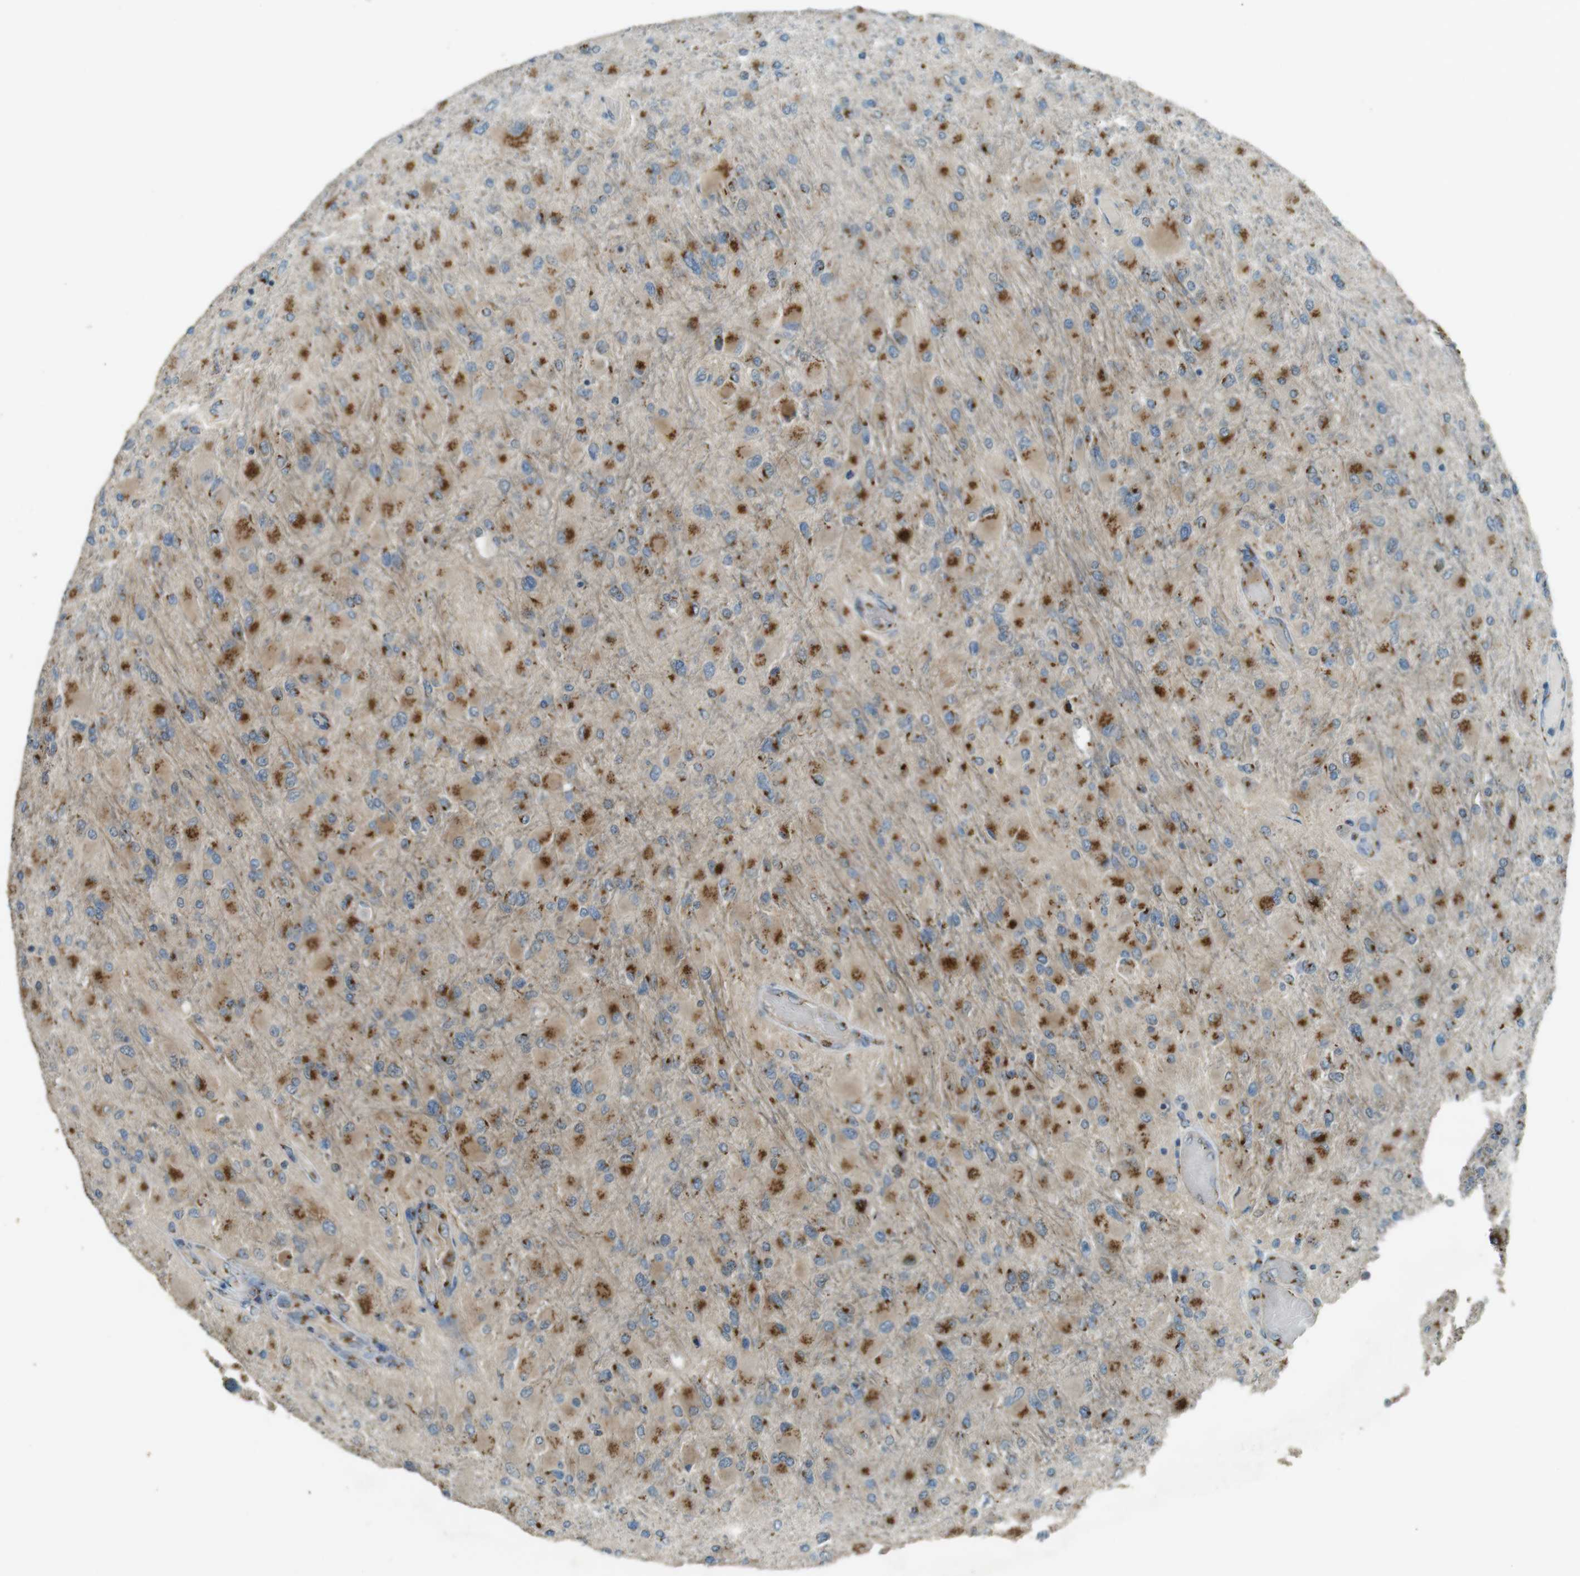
{"staining": {"intensity": "moderate", "quantity": ">75%", "location": "cytoplasmic/membranous"}, "tissue": "glioma", "cell_type": "Tumor cells", "image_type": "cancer", "snomed": [{"axis": "morphology", "description": "Glioma, malignant, High grade"}, {"axis": "topography", "description": "Cerebral cortex"}], "caption": "A medium amount of moderate cytoplasmic/membranous positivity is appreciated in approximately >75% of tumor cells in glioma tissue. The protein is shown in brown color, while the nuclei are stained blue.", "gene": "TMEM115", "patient": {"sex": "female", "age": 36}}